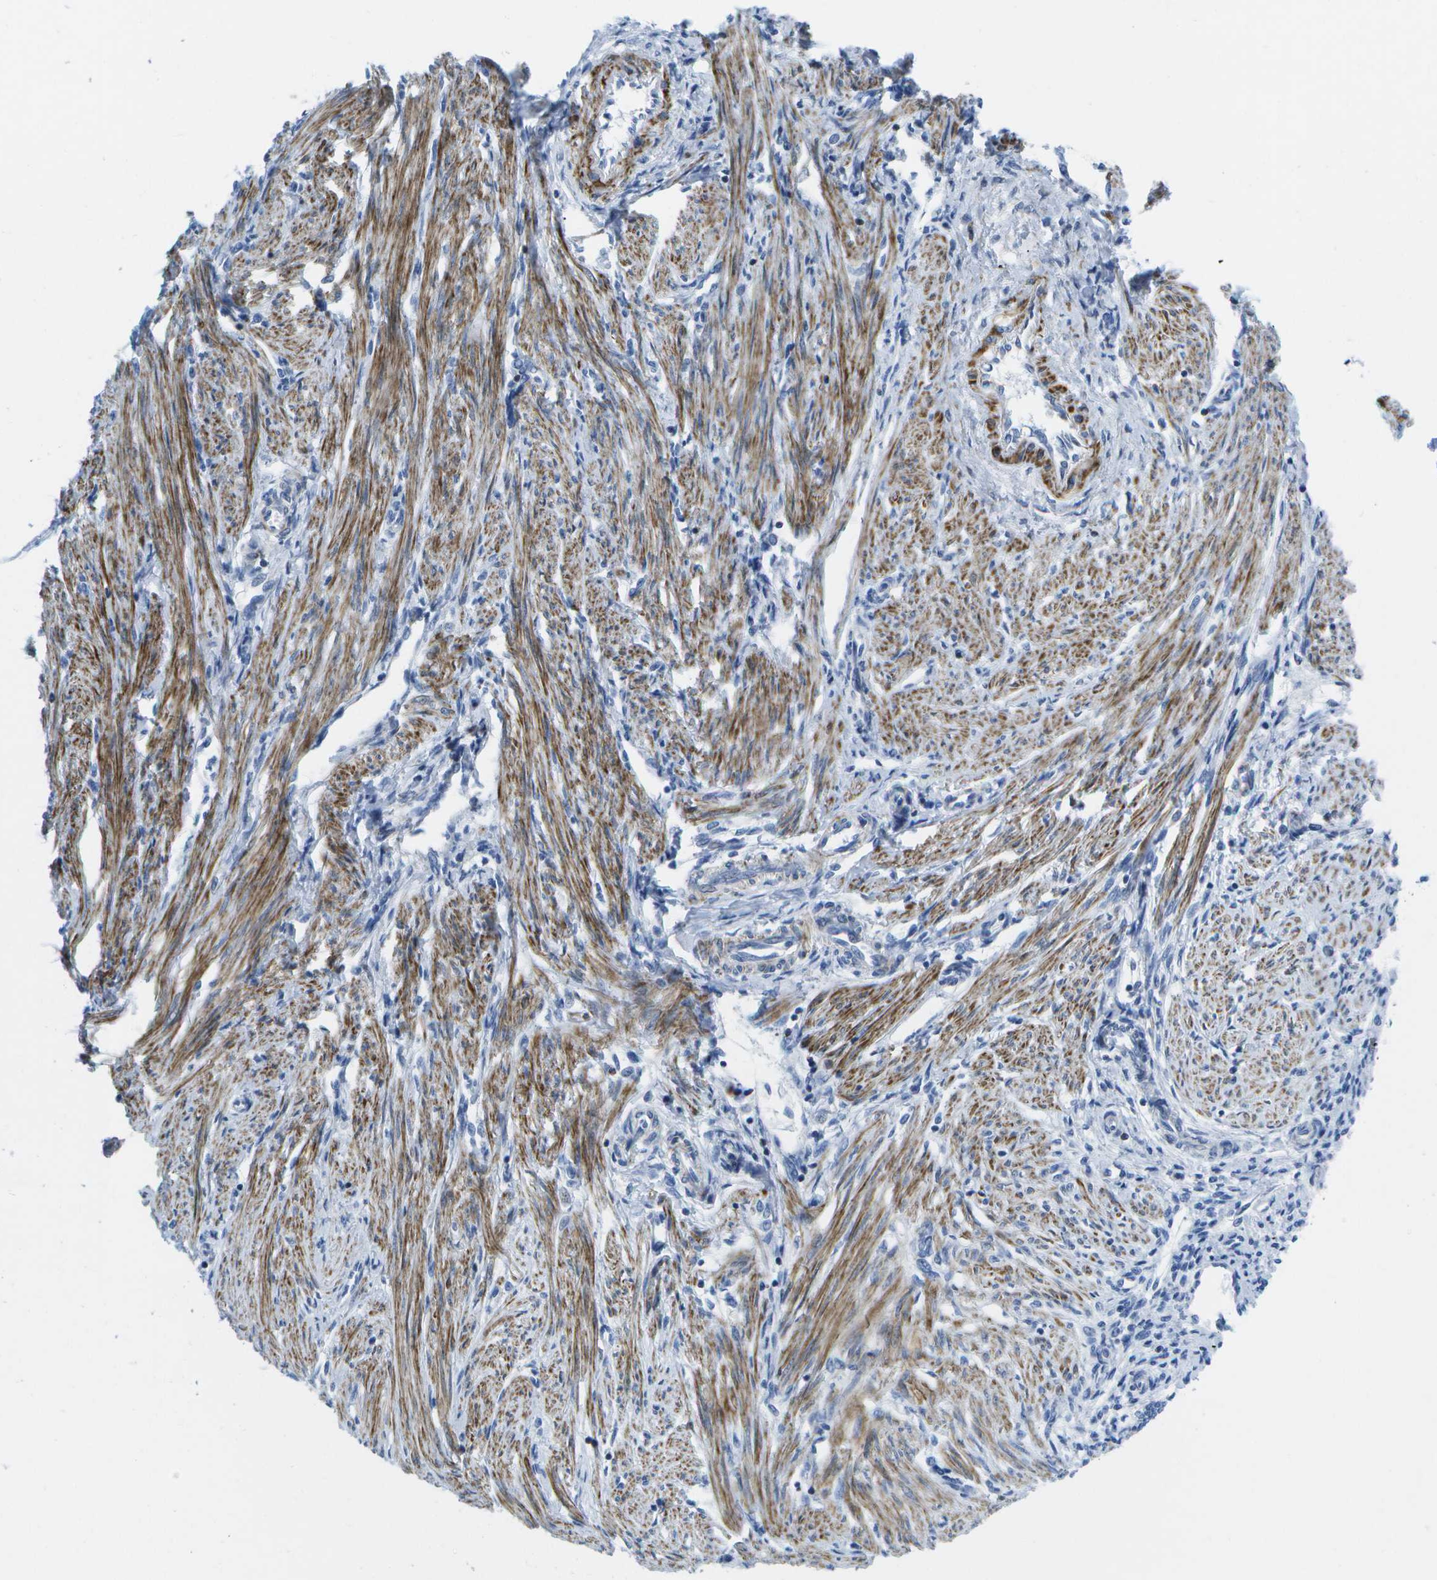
{"staining": {"intensity": "negative", "quantity": "none", "location": "none"}, "tissue": "endometrial cancer", "cell_type": "Tumor cells", "image_type": "cancer", "snomed": [{"axis": "morphology", "description": "Adenocarcinoma, NOS"}, {"axis": "topography", "description": "Endometrium"}], "caption": "DAB immunohistochemical staining of human endometrial cancer (adenocarcinoma) shows no significant staining in tumor cells.", "gene": "ADGRG6", "patient": {"sex": "female", "age": 53}}